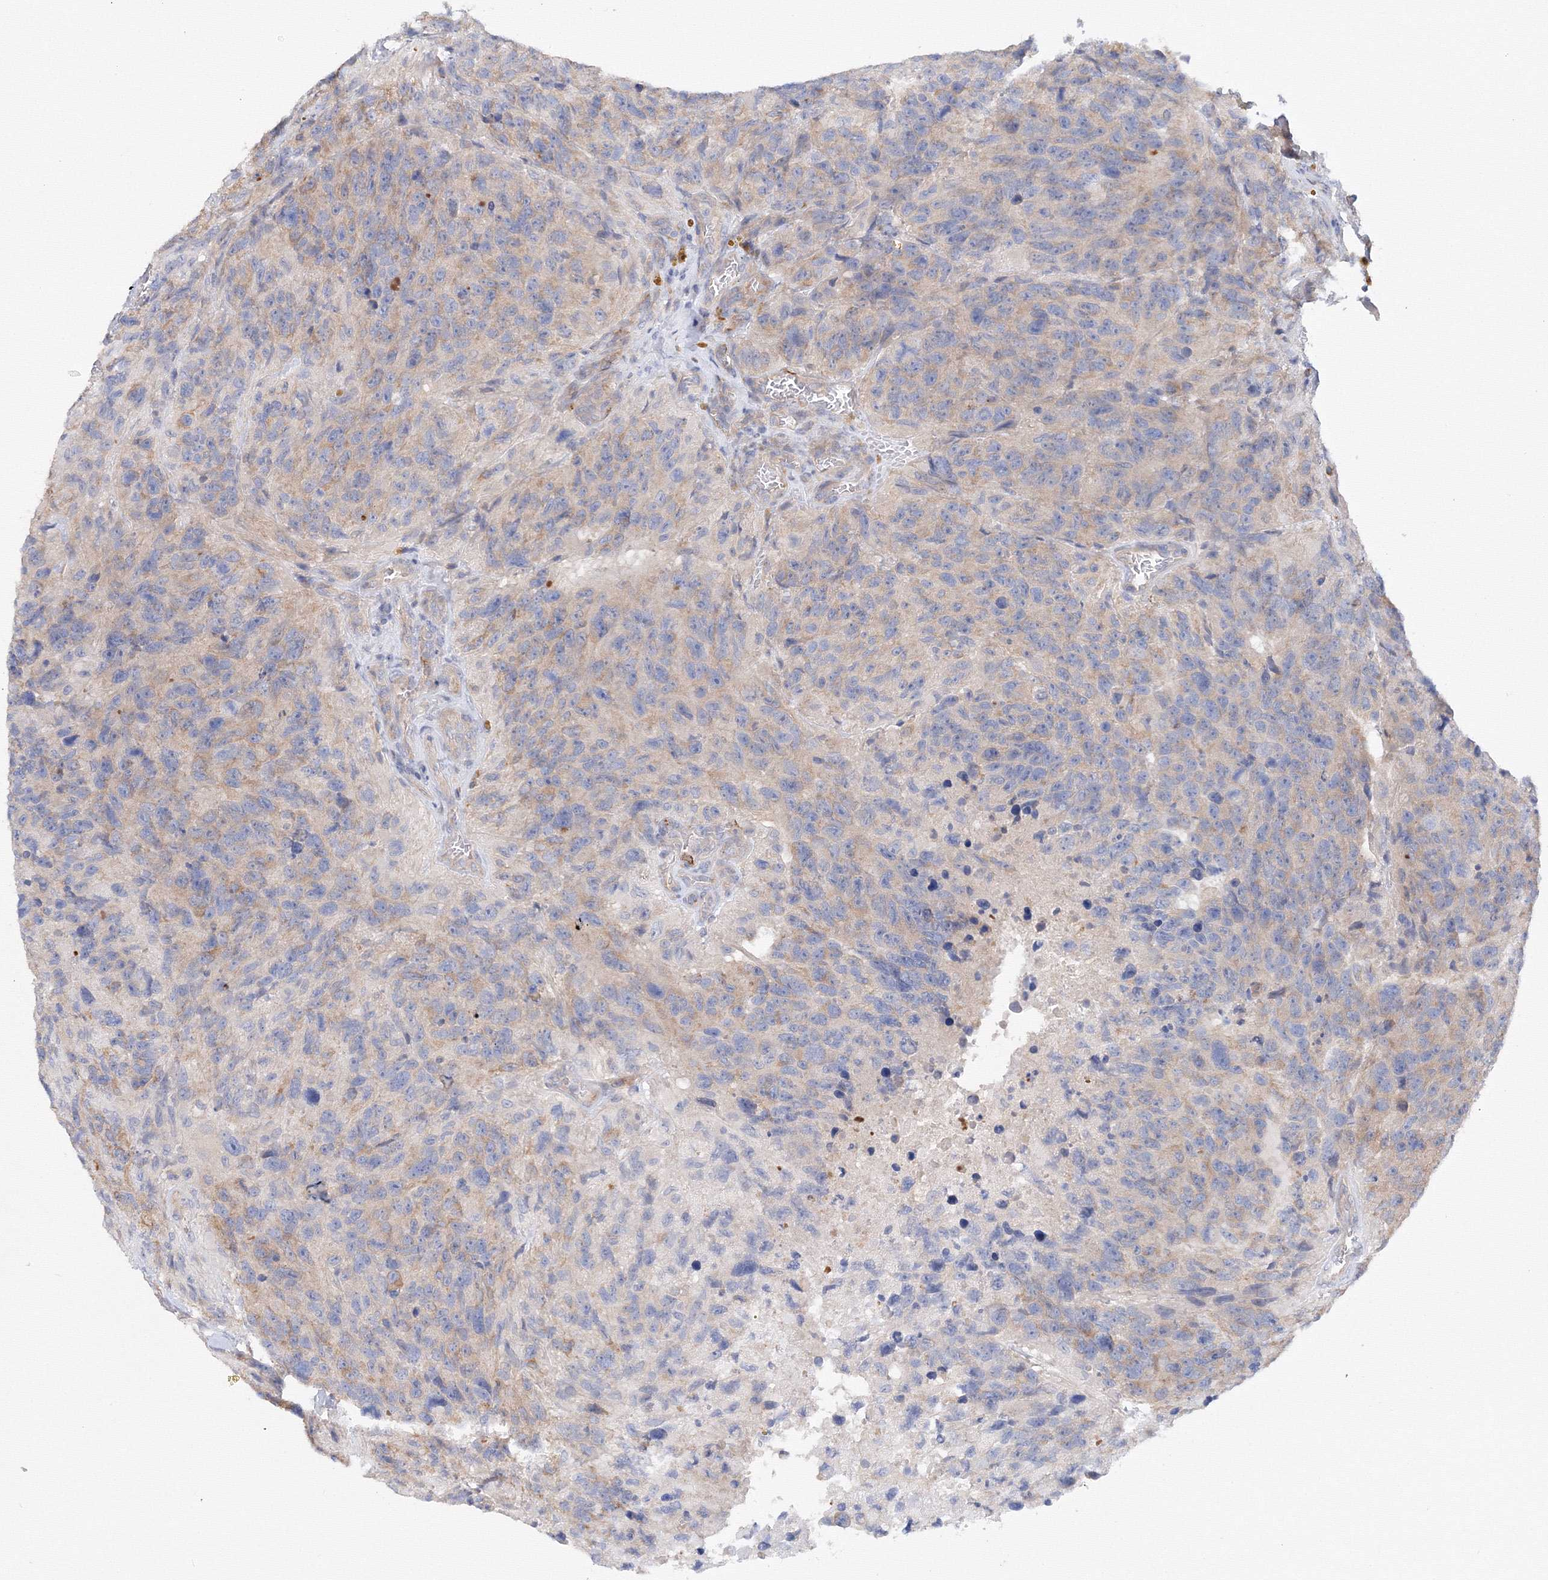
{"staining": {"intensity": "weak", "quantity": "25%-75%", "location": "cytoplasmic/membranous"}, "tissue": "glioma", "cell_type": "Tumor cells", "image_type": "cancer", "snomed": [{"axis": "morphology", "description": "Glioma, malignant, High grade"}, {"axis": "topography", "description": "Brain"}], "caption": "Protein analysis of high-grade glioma (malignant) tissue exhibits weak cytoplasmic/membranous positivity in approximately 25%-75% of tumor cells.", "gene": "DIS3L2", "patient": {"sex": "male", "age": 69}}